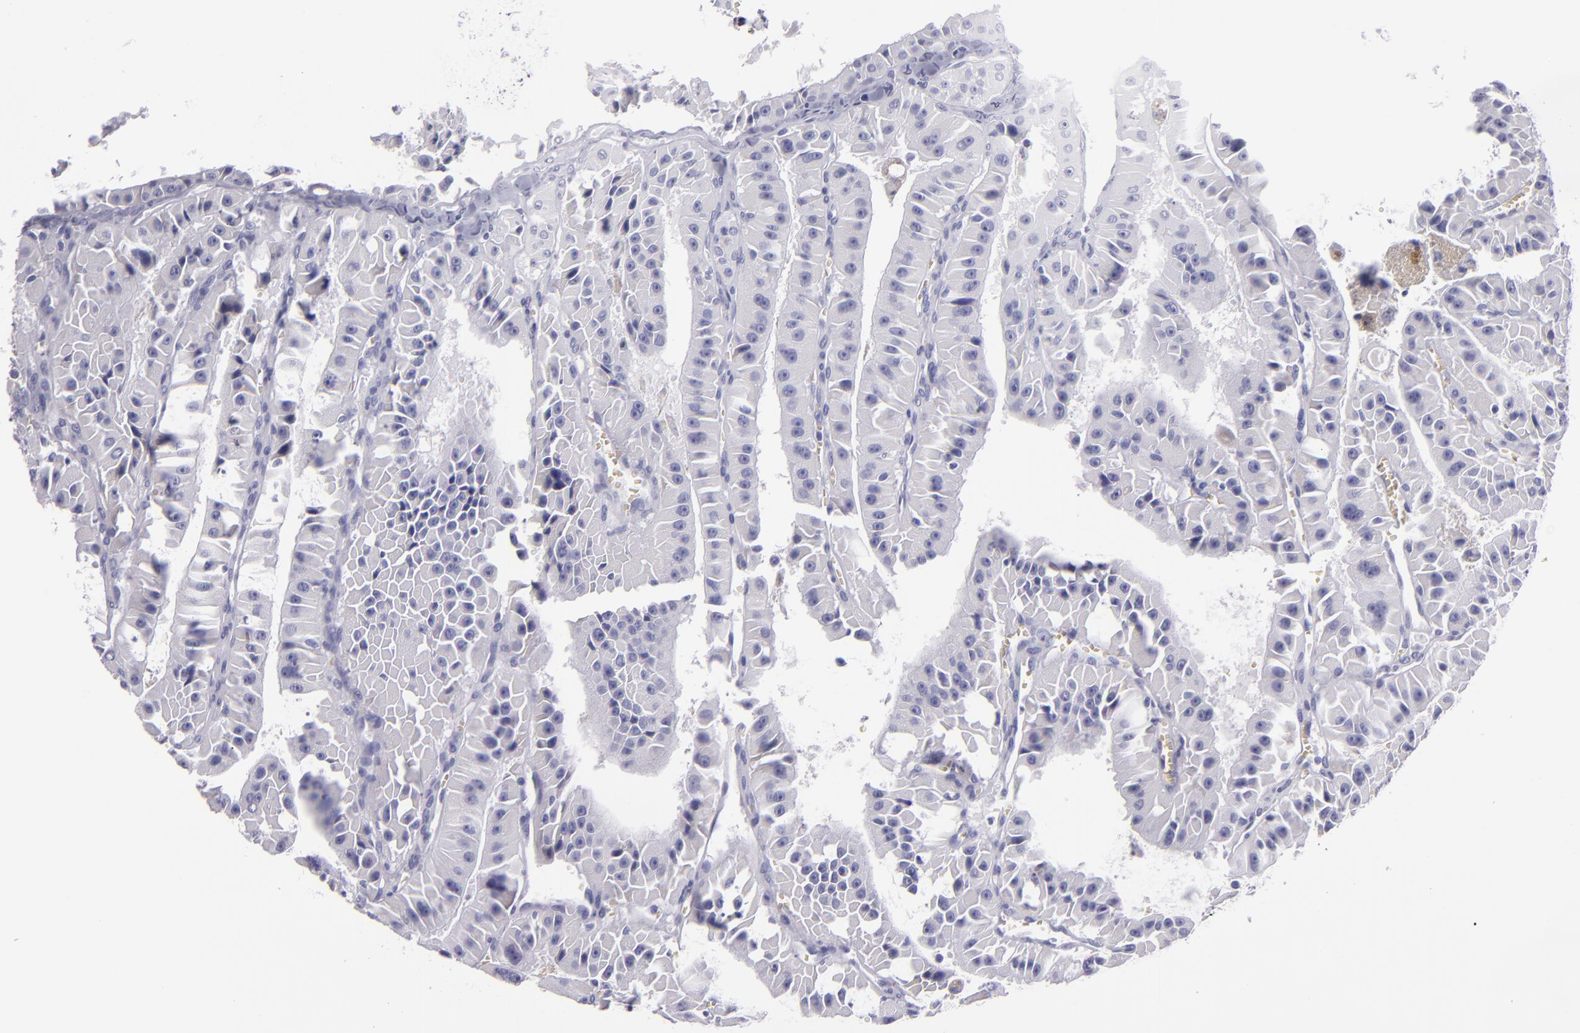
{"staining": {"intensity": "negative", "quantity": "none", "location": "none"}, "tissue": "thyroid cancer", "cell_type": "Tumor cells", "image_type": "cancer", "snomed": [{"axis": "morphology", "description": "Carcinoma, NOS"}, {"axis": "topography", "description": "Thyroid gland"}], "caption": "Immunohistochemistry image of neoplastic tissue: carcinoma (thyroid) stained with DAB (3,3'-diaminobenzidine) demonstrates no significant protein positivity in tumor cells.", "gene": "CR2", "patient": {"sex": "male", "age": 76}}